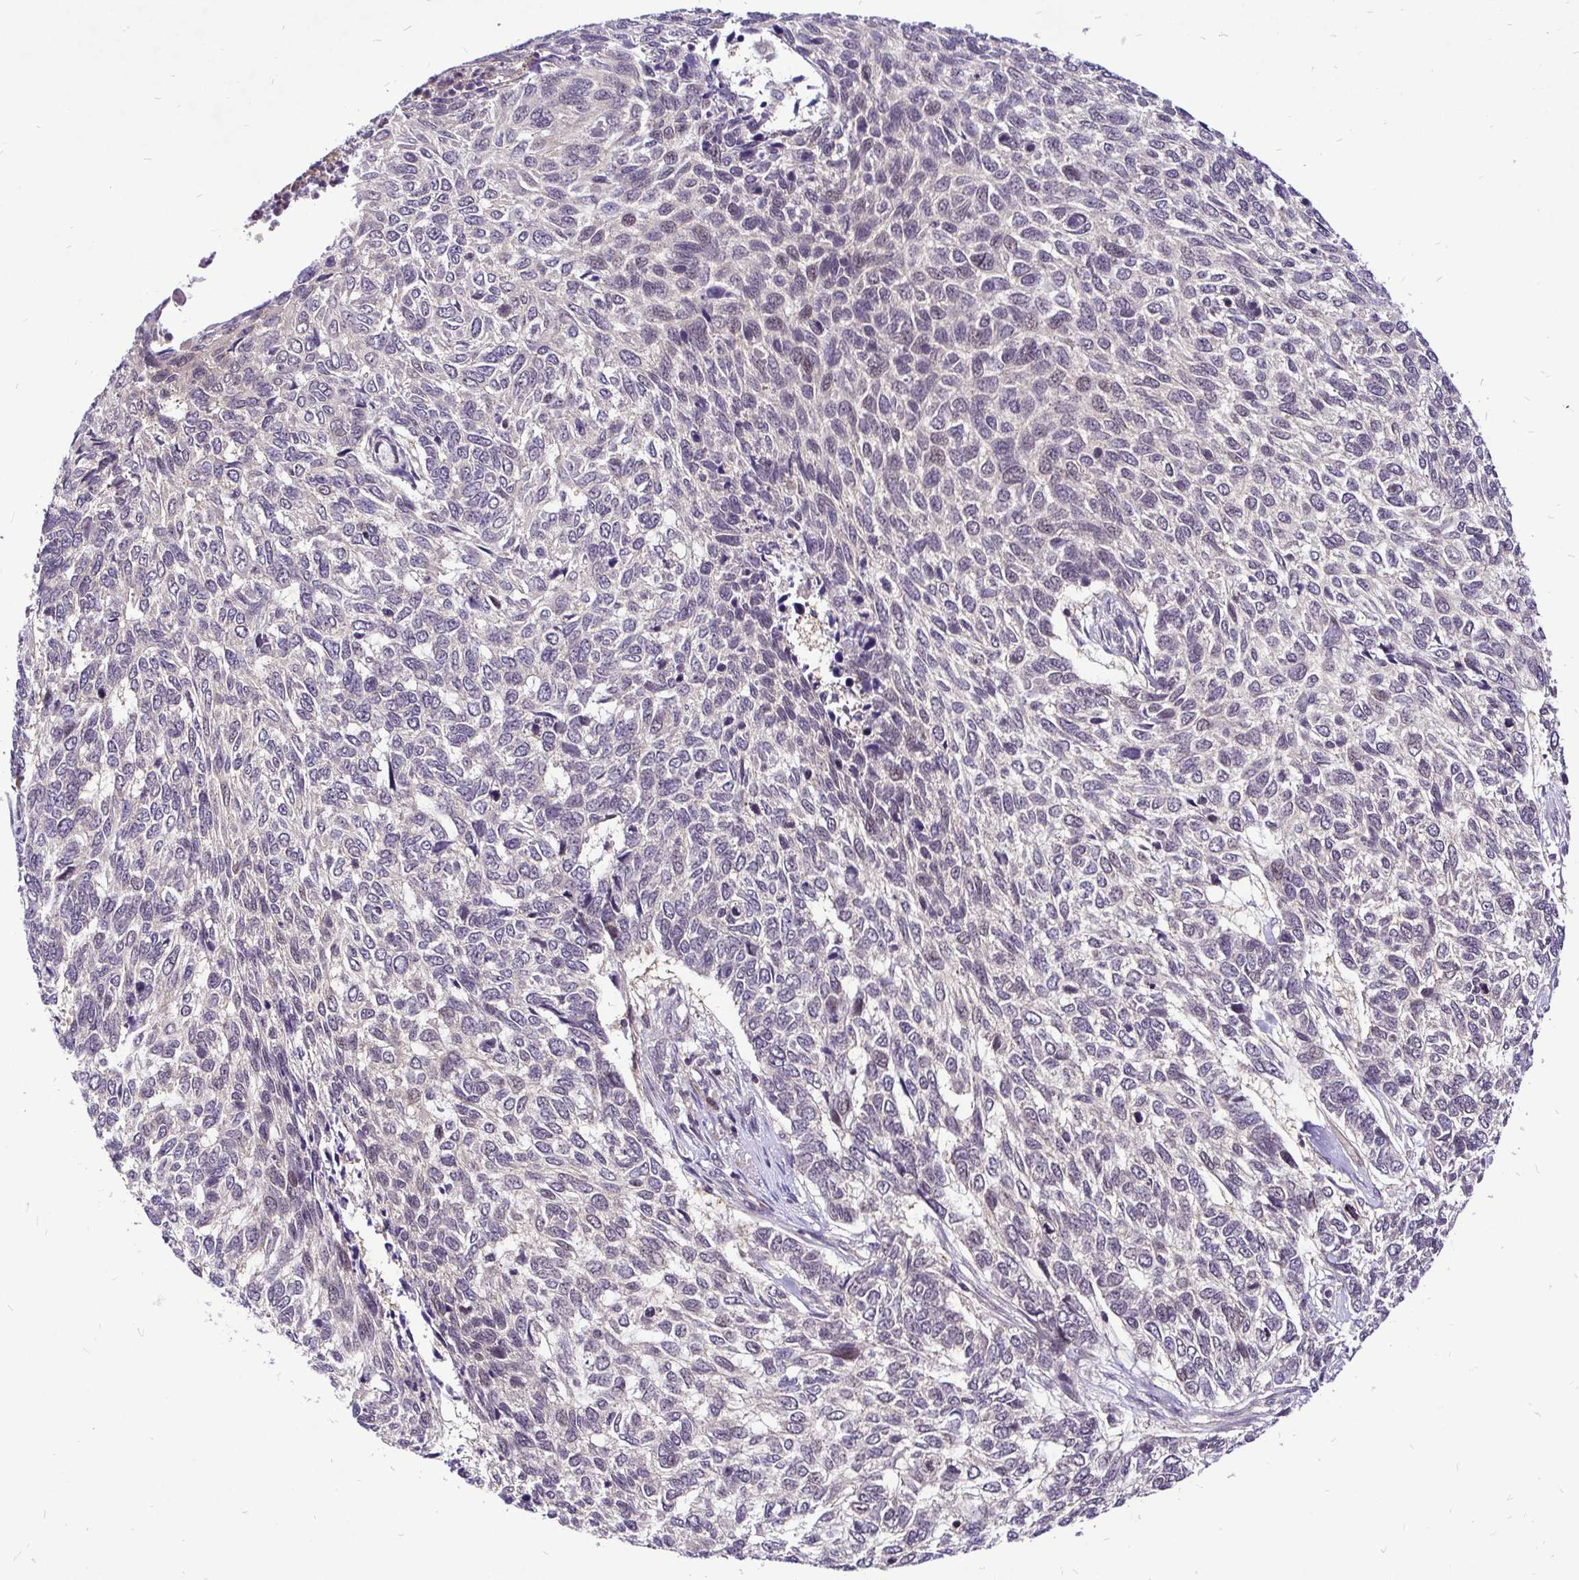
{"staining": {"intensity": "negative", "quantity": "none", "location": "none"}, "tissue": "skin cancer", "cell_type": "Tumor cells", "image_type": "cancer", "snomed": [{"axis": "morphology", "description": "Basal cell carcinoma"}, {"axis": "topography", "description": "Skin"}], "caption": "A histopathology image of skin cancer stained for a protein demonstrates no brown staining in tumor cells.", "gene": "UBE2M", "patient": {"sex": "female", "age": 65}}